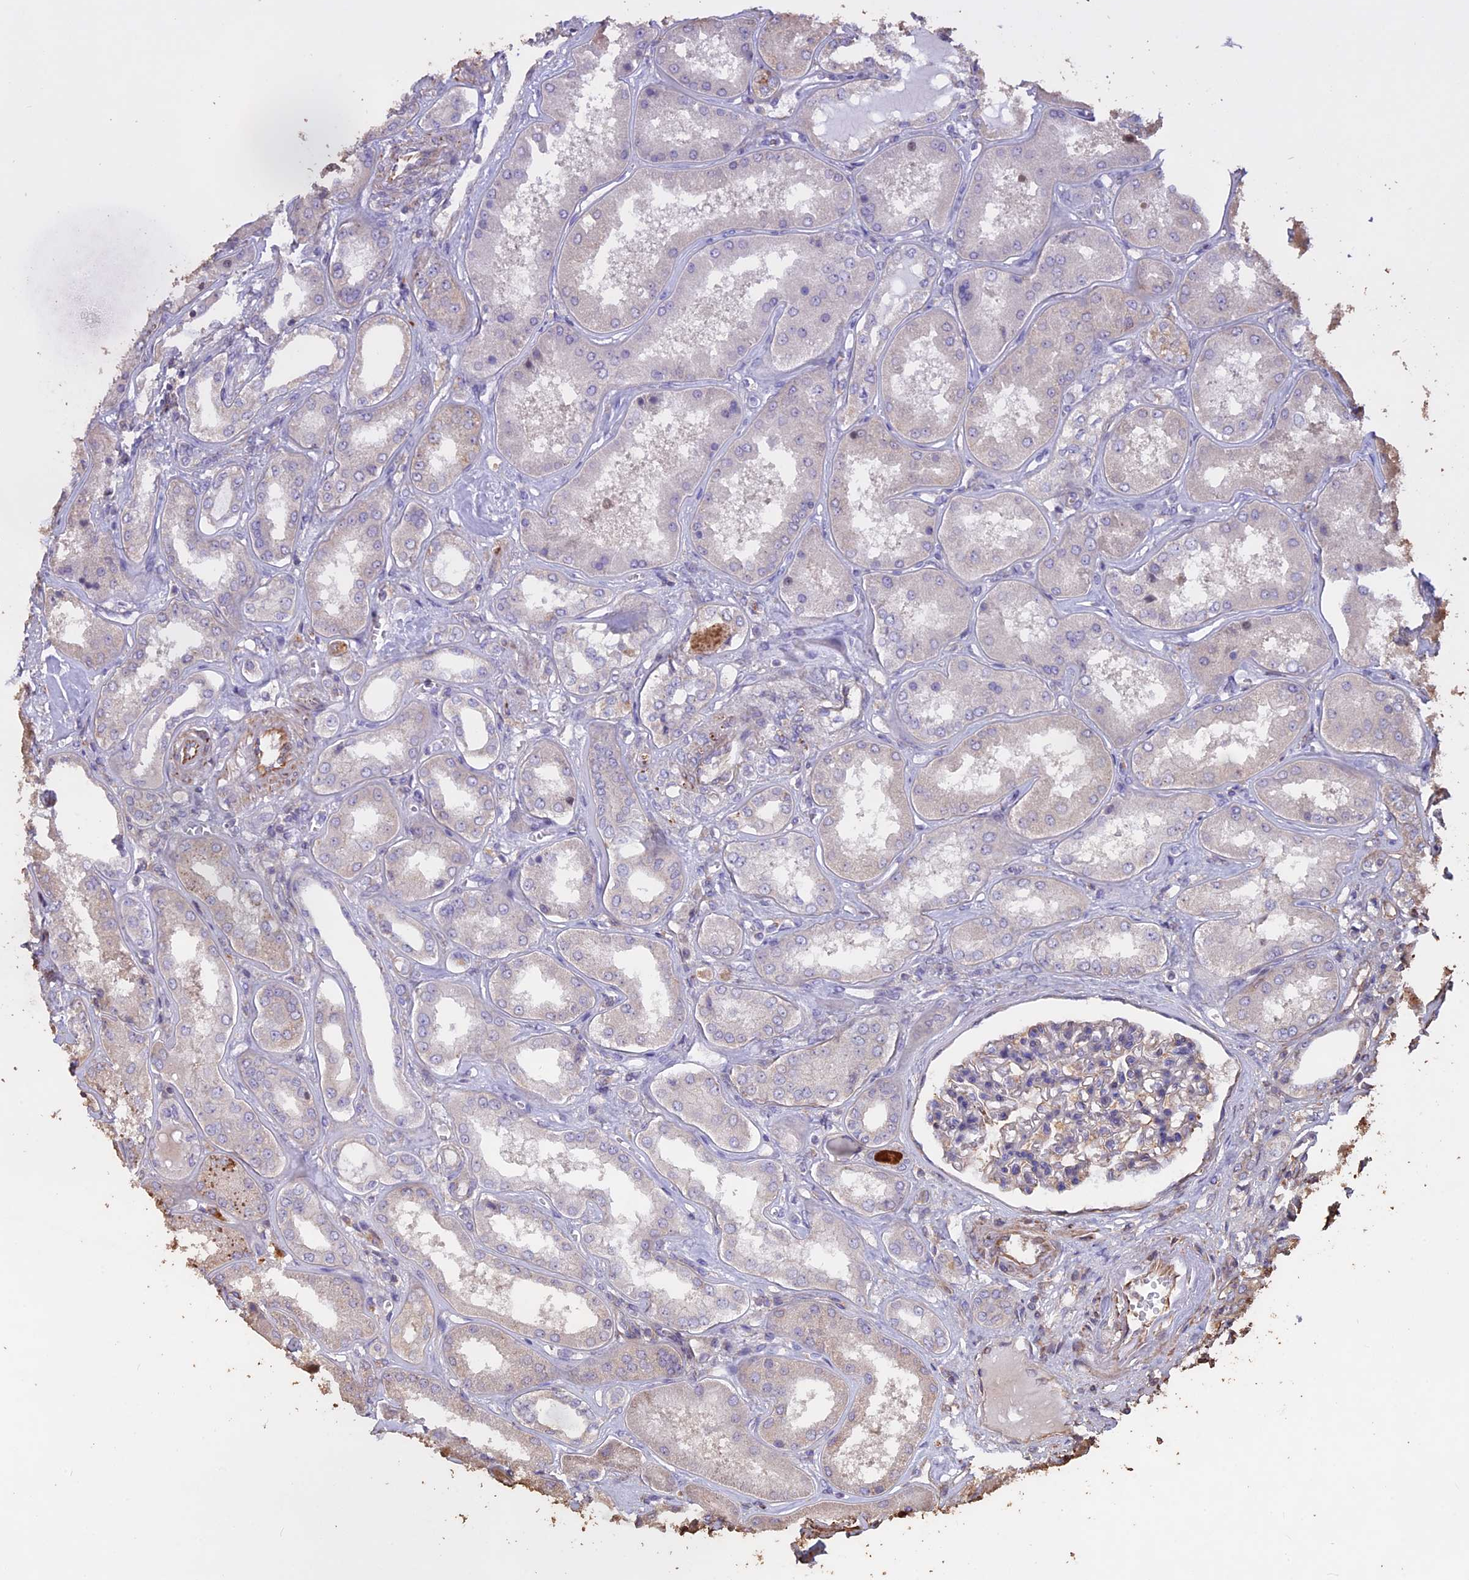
{"staining": {"intensity": "negative", "quantity": "none", "location": "none"}, "tissue": "kidney", "cell_type": "Cells in glomeruli", "image_type": "normal", "snomed": [{"axis": "morphology", "description": "Normal tissue, NOS"}, {"axis": "topography", "description": "Kidney"}], "caption": "The IHC micrograph has no significant expression in cells in glomeruli of kidney. (Stains: DAB immunohistochemistry (IHC) with hematoxylin counter stain, Microscopy: brightfield microscopy at high magnification).", "gene": "CCDC148", "patient": {"sex": "female", "age": 56}}